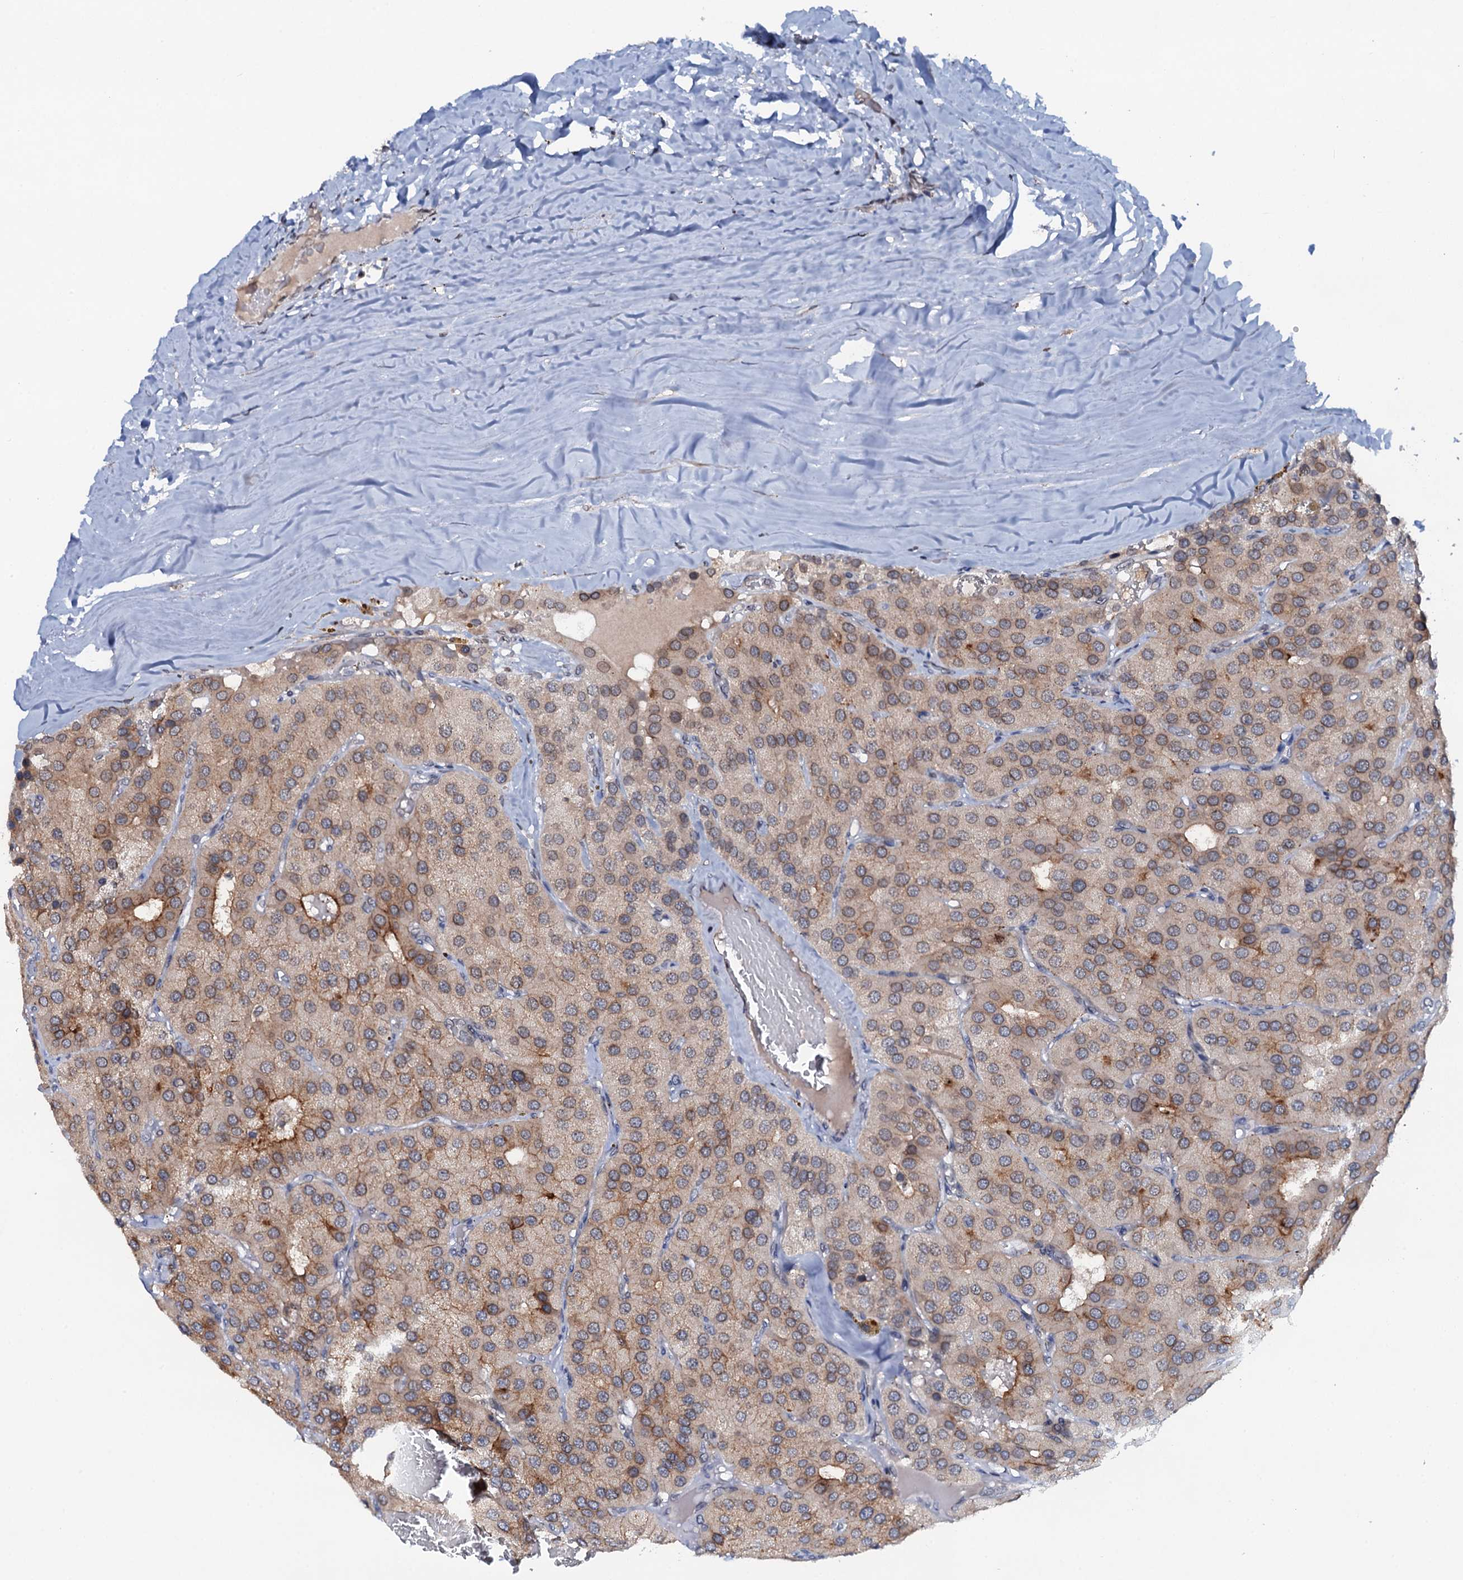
{"staining": {"intensity": "moderate", "quantity": "<25%", "location": "cytoplasmic/membranous"}, "tissue": "parathyroid gland", "cell_type": "Glandular cells", "image_type": "normal", "snomed": [{"axis": "morphology", "description": "Normal tissue, NOS"}, {"axis": "morphology", "description": "Adenoma, NOS"}, {"axis": "topography", "description": "Parathyroid gland"}], "caption": "The micrograph exhibits immunohistochemical staining of normal parathyroid gland. There is moderate cytoplasmic/membranous expression is appreciated in approximately <25% of glandular cells. Nuclei are stained in blue.", "gene": "SNTA1", "patient": {"sex": "female", "age": 86}}